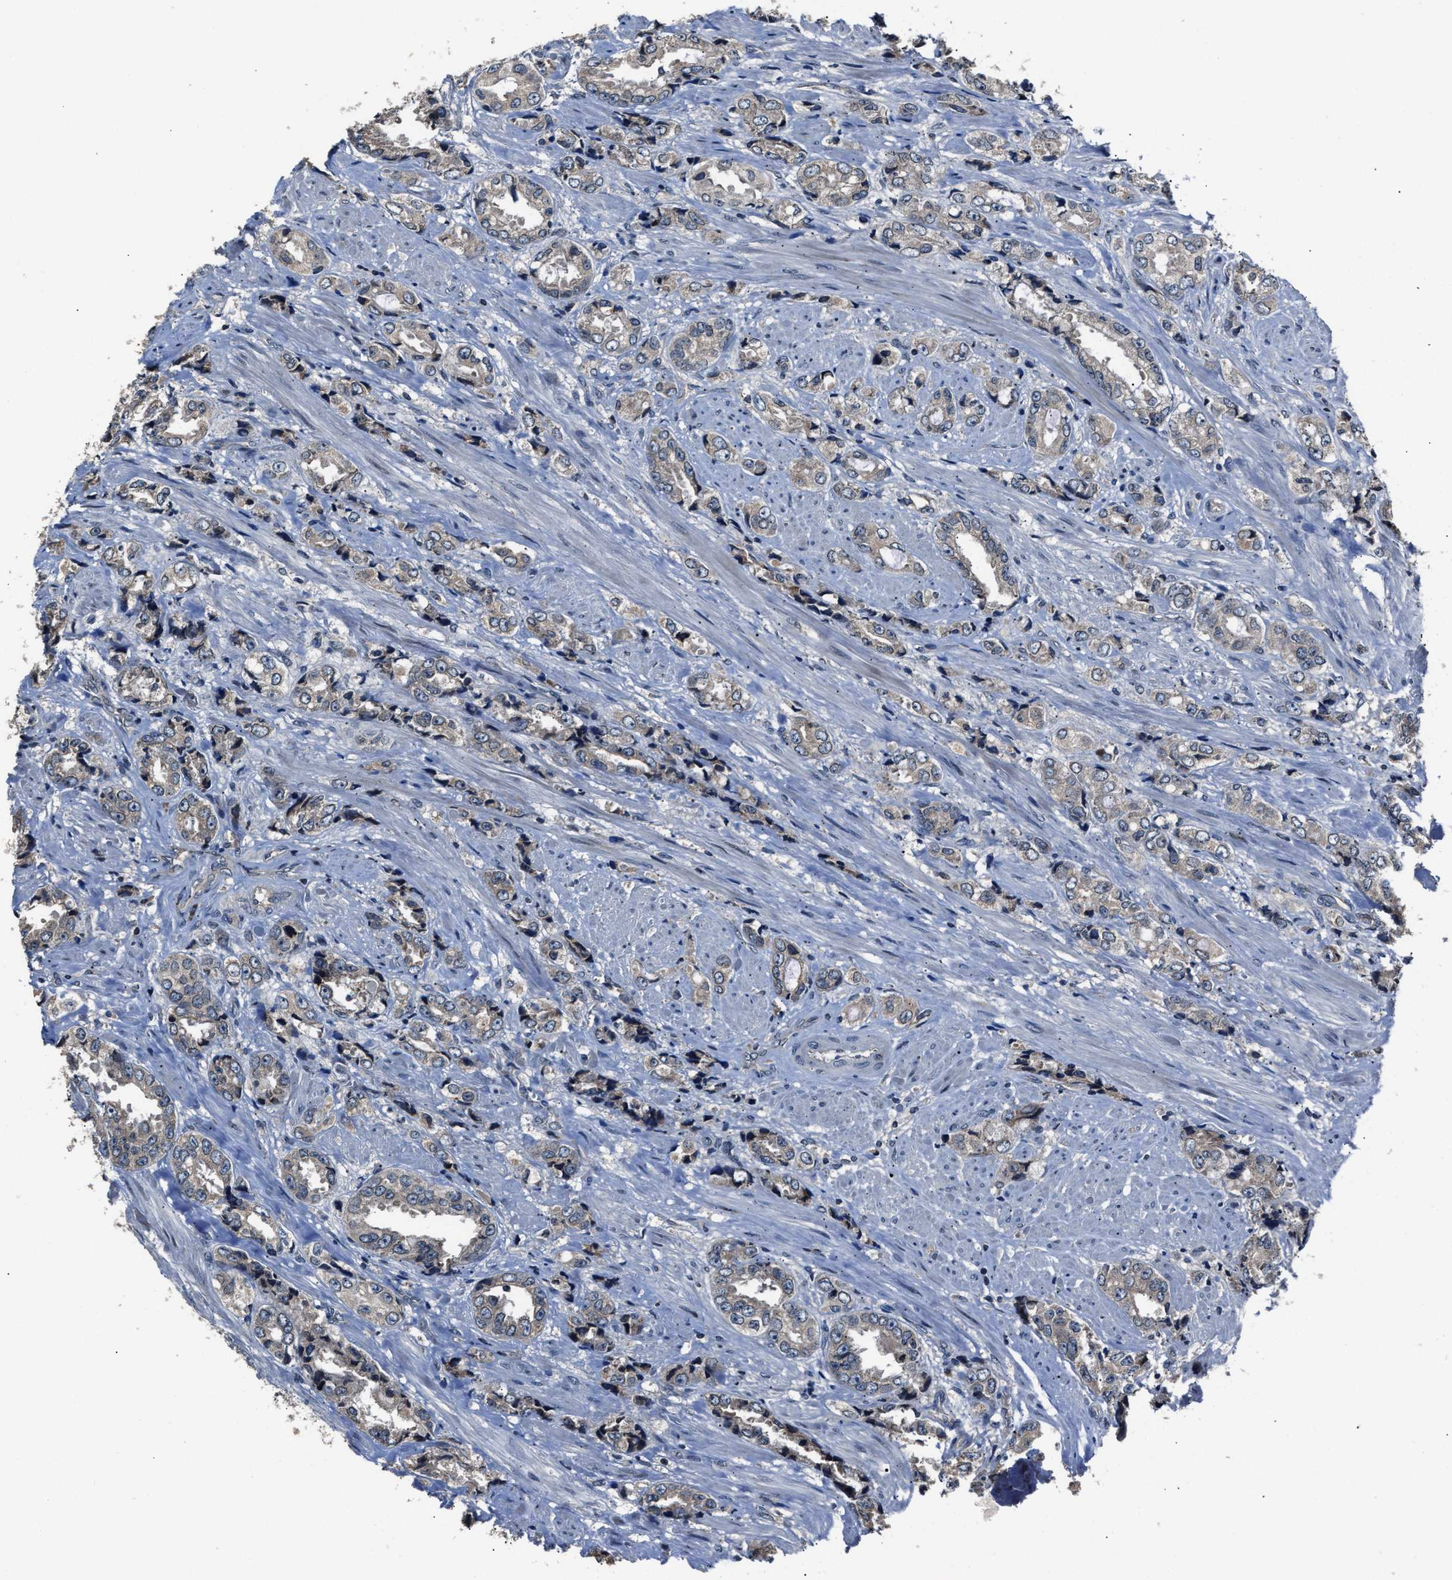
{"staining": {"intensity": "weak", "quantity": "<25%", "location": "cytoplasmic/membranous"}, "tissue": "prostate cancer", "cell_type": "Tumor cells", "image_type": "cancer", "snomed": [{"axis": "morphology", "description": "Adenocarcinoma, High grade"}, {"axis": "topography", "description": "Prostate"}], "caption": "This micrograph is of prostate cancer stained with IHC to label a protein in brown with the nuclei are counter-stained blue. There is no positivity in tumor cells.", "gene": "TNRC18", "patient": {"sex": "male", "age": 61}}